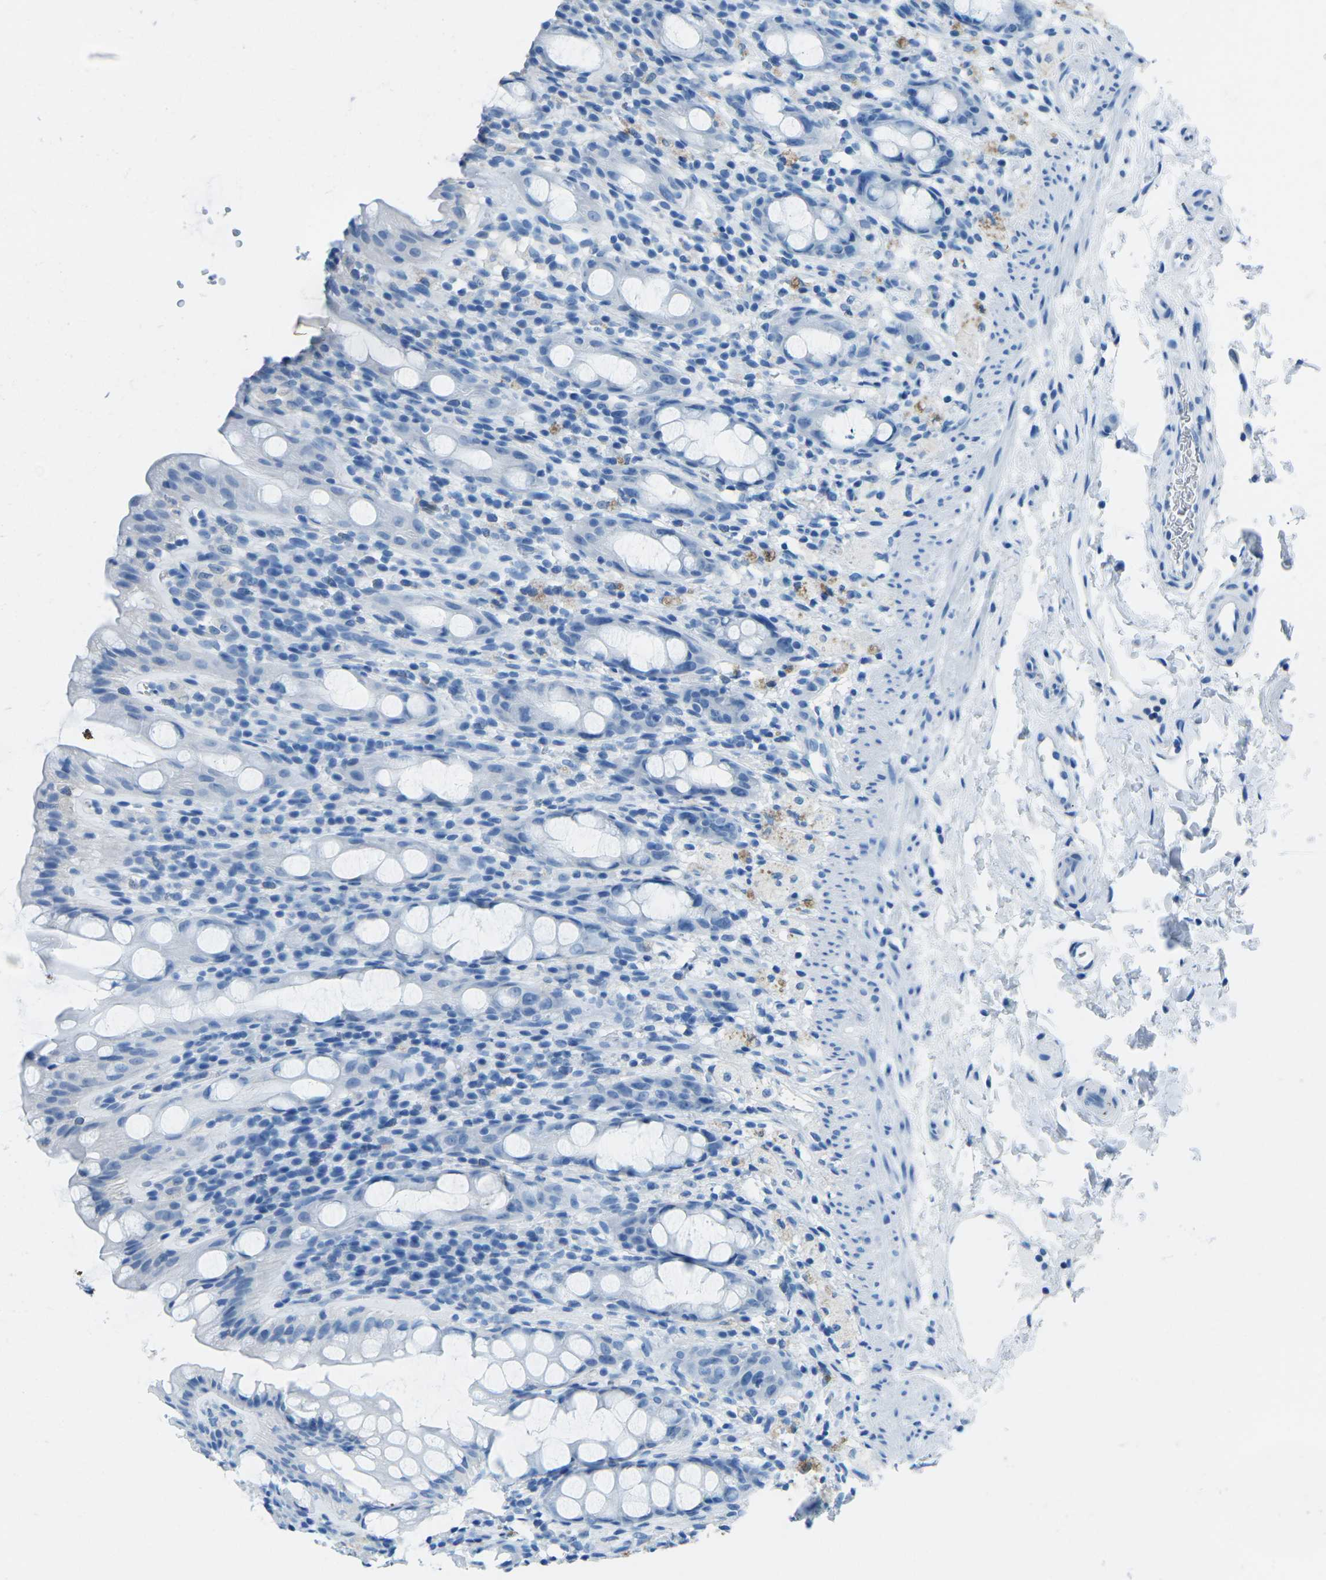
{"staining": {"intensity": "negative", "quantity": "none", "location": "none"}, "tissue": "rectum", "cell_type": "Glandular cells", "image_type": "normal", "snomed": [{"axis": "morphology", "description": "Normal tissue, NOS"}, {"axis": "topography", "description": "Rectum"}], "caption": "Immunohistochemistry (IHC) micrograph of normal rectum stained for a protein (brown), which displays no expression in glandular cells.", "gene": "MYH8", "patient": {"sex": "male", "age": 44}}